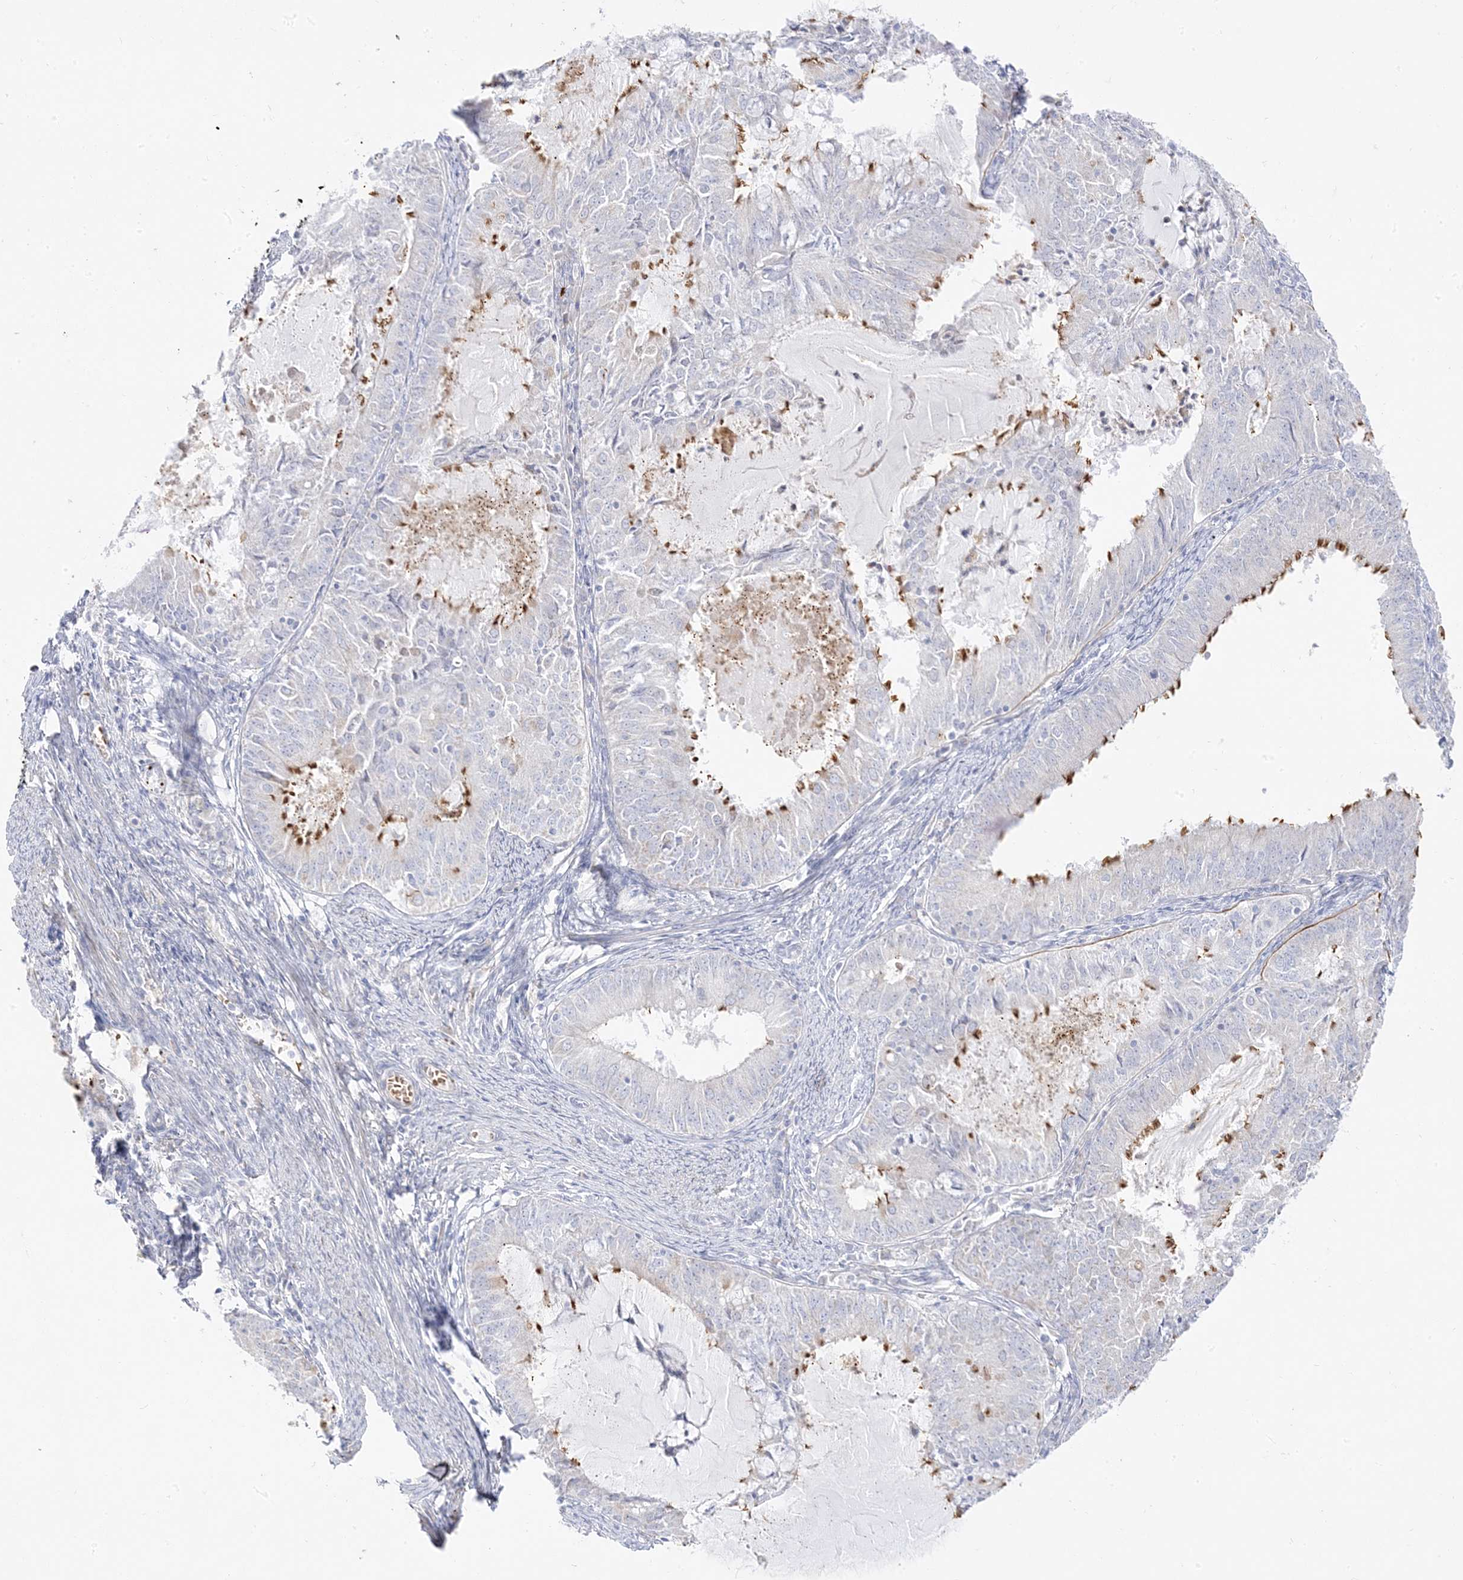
{"staining": {"intensity": "moderate", "quantity": "<25%", "location": "cytoplasmic/membranous"}, "tissue": "endometrial cancer", "cell_type": "Tumor cells", "image_type": "cancer", "snomed": [{"axis": "morphology", "description": "Adenocarcinoma, NOS"}, {"axis": "topography", "description": "Endometrium"}], "caption": "Brown immunohistochemical staining in human endometrial cancer (adenocarcinoma) reveals moderate cytoplasmic/membranous staining in about <25% of tumor cells.", "gene": "TRANK1", "patient": {"sex": "female", "age": 57}}